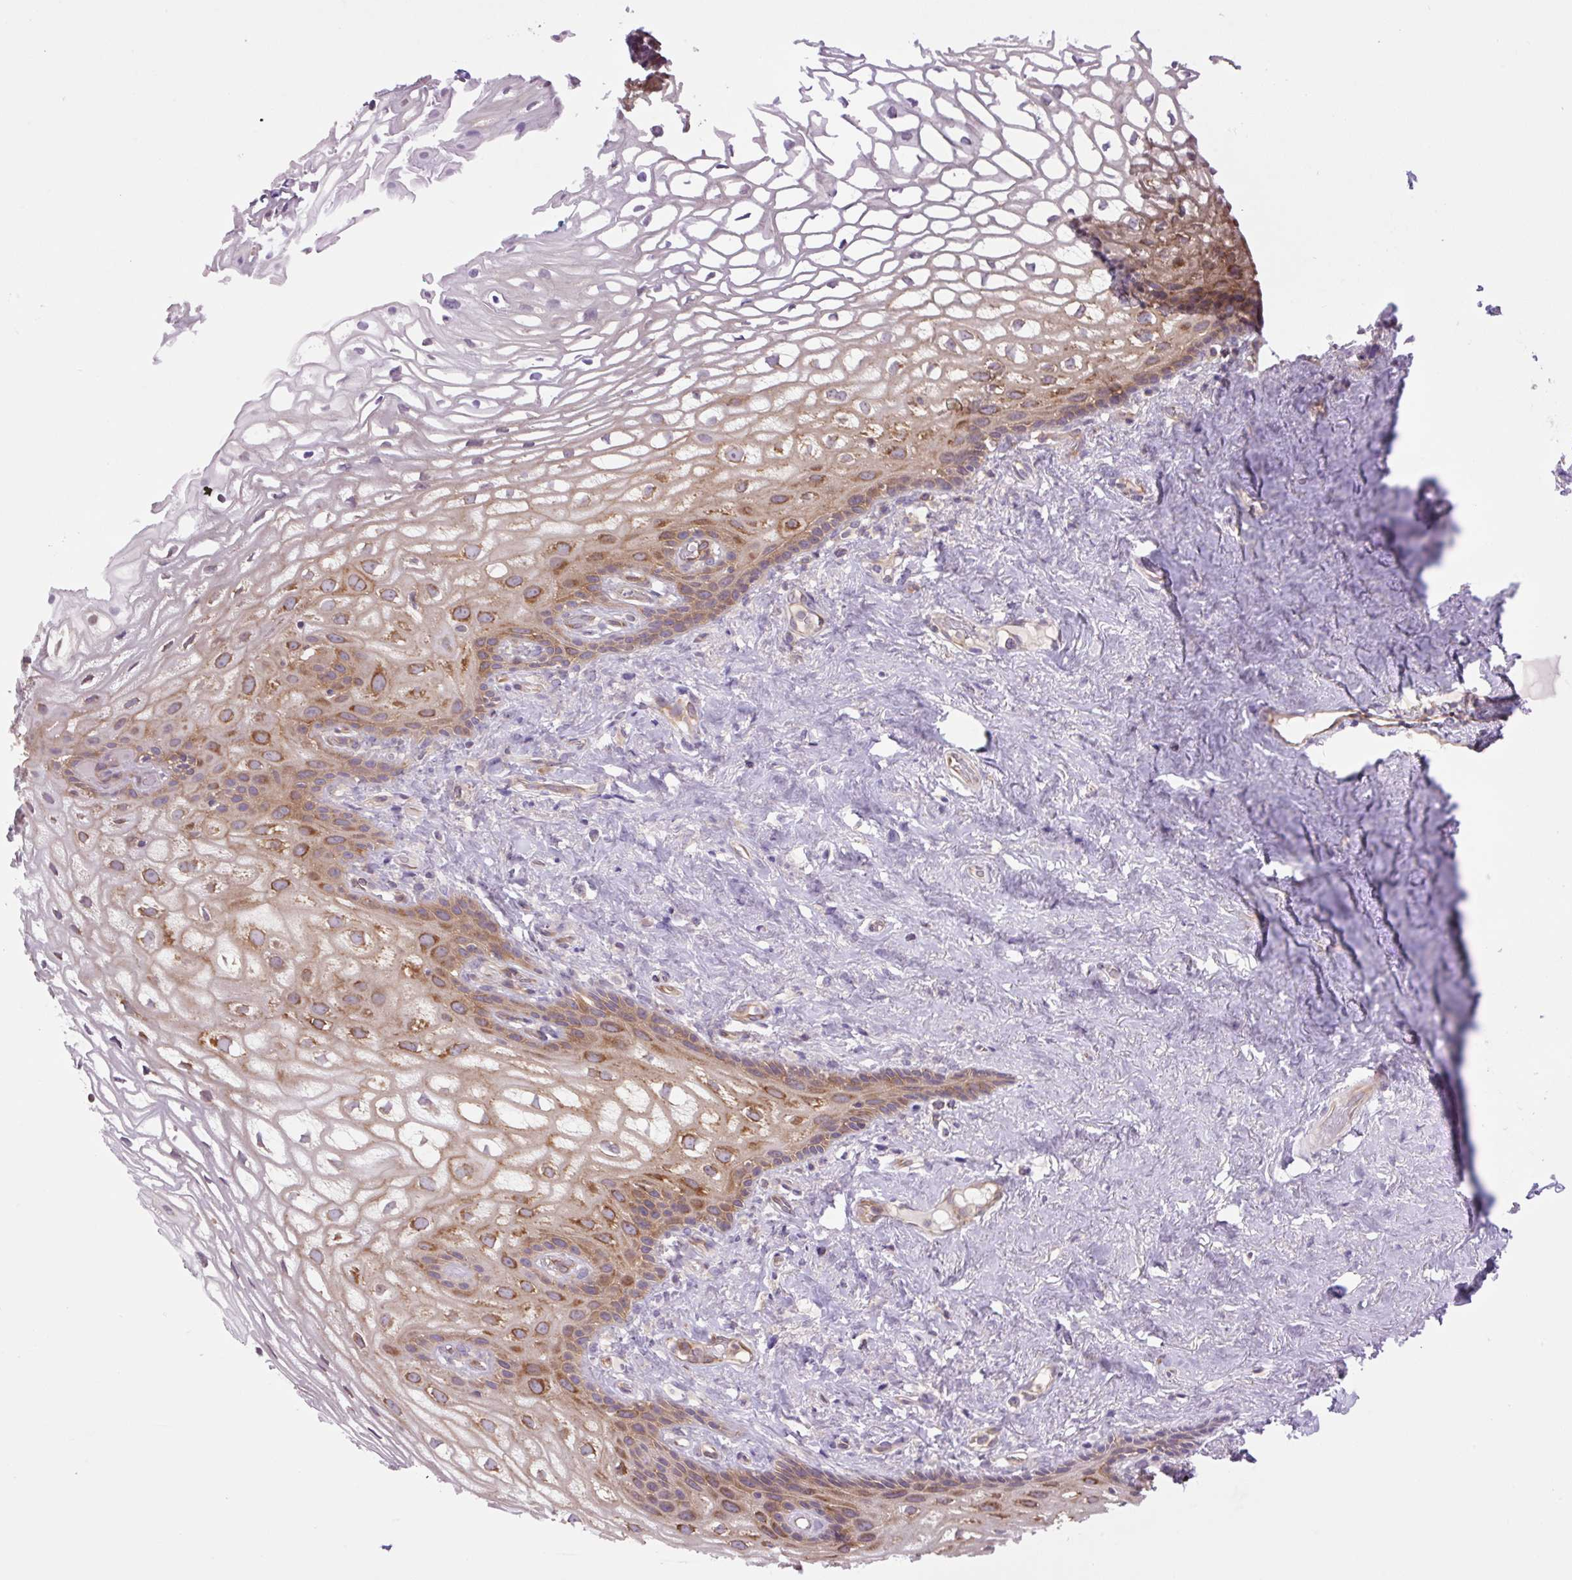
{"staining": {"intensity": "moderate", "quantity": ">75%", "location": "cytoplasmic/membranous"}, "tissue": "vagina", "cell_type": "Squamous epithelial cells", "image_type": "normal", "snomed": [{"axis": "morphology", "description": "Normal tissue, NOS"}, {"axis": "morphology", "description": "Adenocarcinoma, NOS"}, {"axis": "topography", "description": "Rectum"}, {"axis": "topography", "description": "Vagina"}, {"axis": "topography", "description": "Peripheral nerve tissue"}], "caption": "The histopathology image demonstrates staining of unremarkable vagina, revealing moderate cytoplasmic/membranous protein positivity (brown color) within squamous epithelial cells.", "gene": "MINK1", "patient": {"sex": "female", "age": 71}}